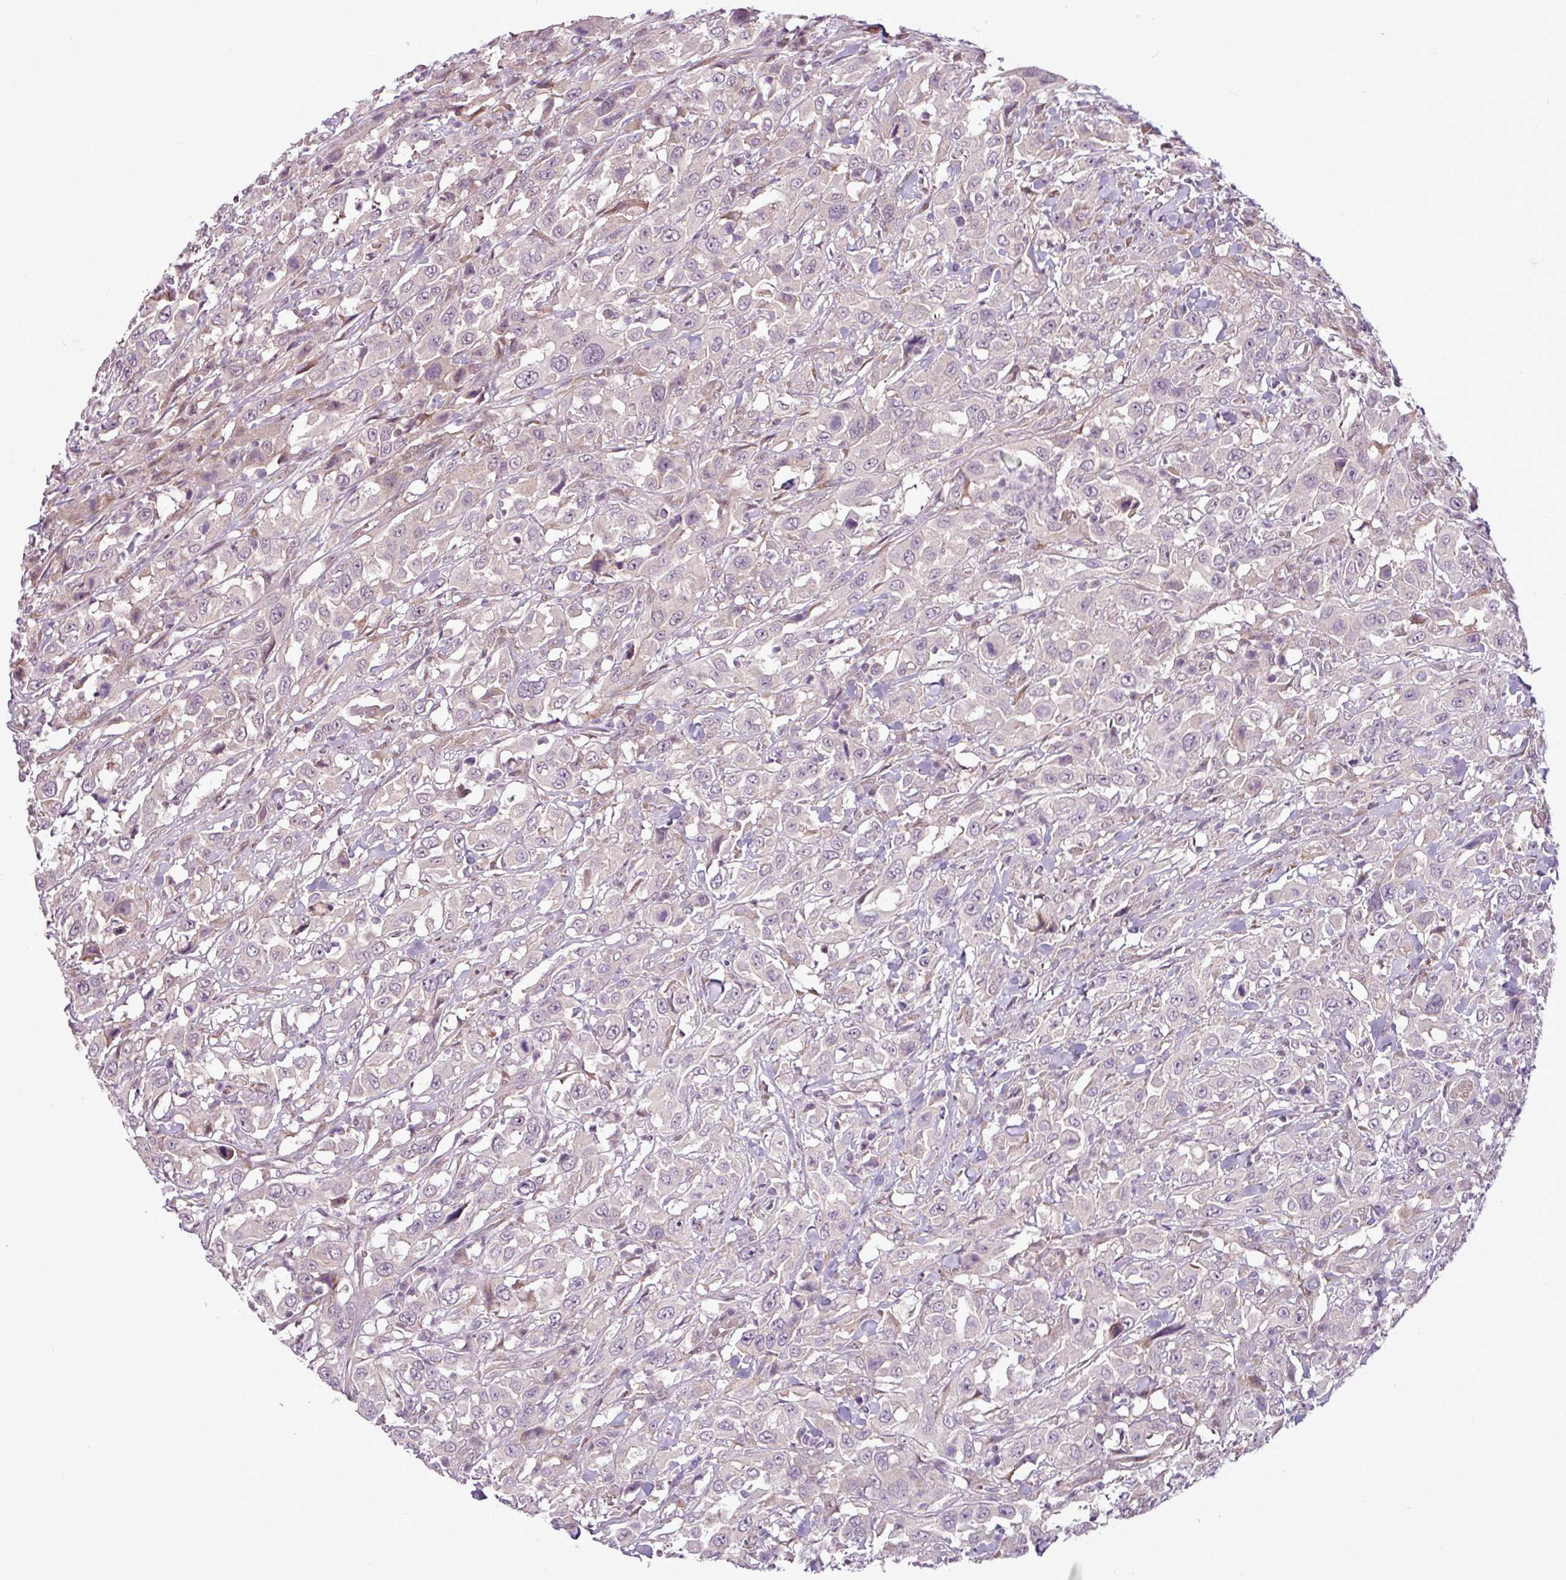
{"staining": {"intensity": "negative", "quantity": "none", "location": "none"}, "tissue": "urothelial cancer", "cell_type": "Tumor cells", "image_type": "cancer", "snomed": [{"axis": "morphology", "description": "Urothelial carcinoma, High grade"}, {"axis": "topography", "description": "Urinary bladder"}], "caption": "The histopathology image demonstrates no staining of tumor cells in urothelial carcinoma (high-grade). Brightfield microscopy of immunohistochemistry (IHC) stained with DAB (brown) and hematoxylin (blue), captured at high magnification.", "gene": "GPT2", "patient": {"sex": "male", "age": 61}}